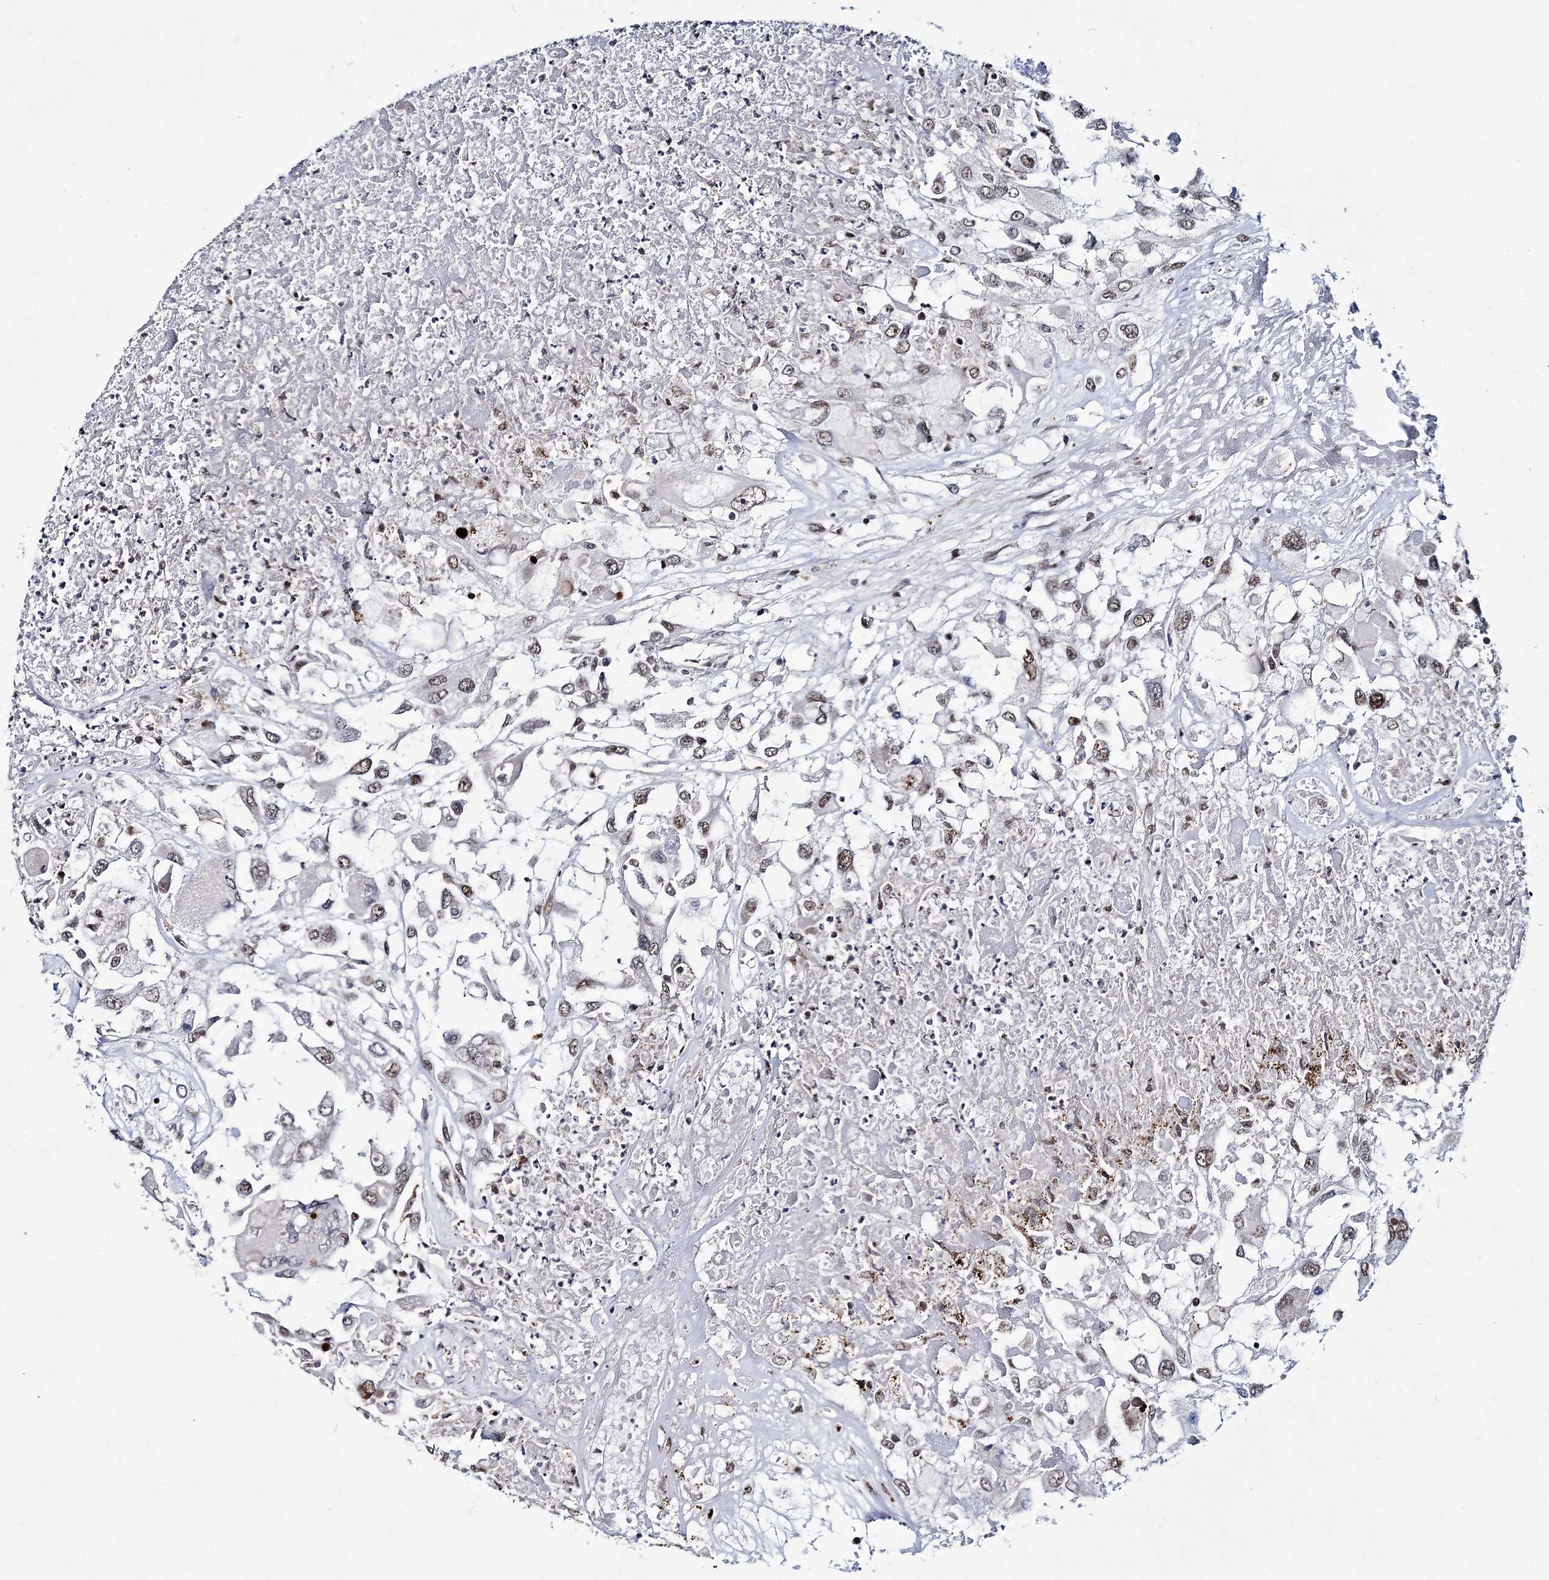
{"staining": {"intensity": "weak", "quantity": ">75%", "location": "nuclear"}, "tissue": "renal cancer", "cell_type": "Tumor cells", "image_type": "cancer", "snomed": [{"axis": "morphology", "description": "Adenocarcinoma, NOS"}, {"axis": "topography", "description": "Kidney"}], "caption": "High-magnification brightfield microscopy of renal cancer (adenocarcinoma) stained with DAB (brown) and counterstained with hematoxylin (blue). tumor cells exhibit weak nuclear staining is seen in approximately>75% of cells. (Stains: DAB in brown, nuclei in blue, Microscopy: brightfield microscopy at high magnification).", "gene": "TATDN2", "patient": {"sex": "female", "age": 52}}